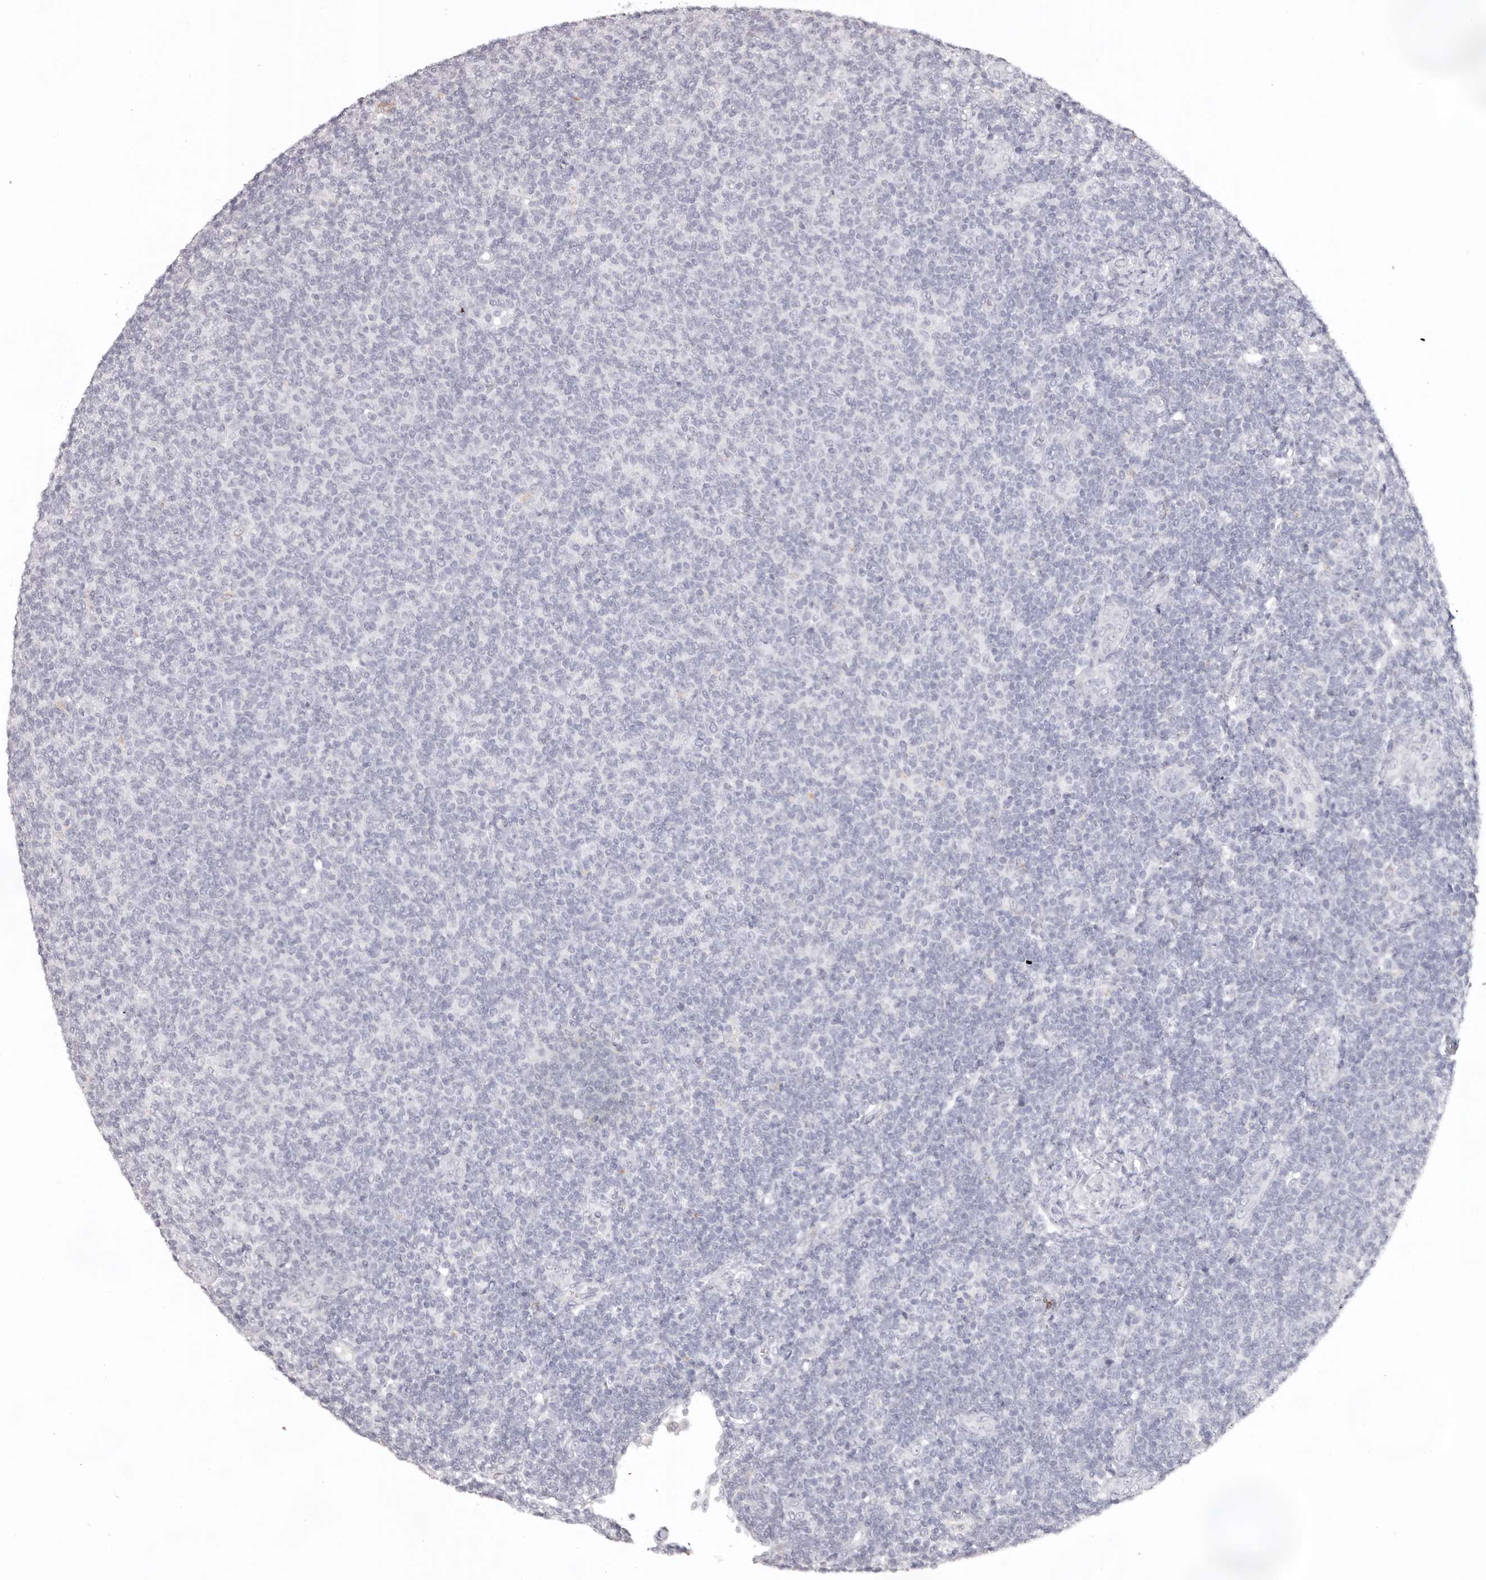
{"staining": {"intensity": "negative", "quantity": "none", "location": "none"}, "tissue": "lymphoma", "cell_type": "Tumor cells", "image_type": "cancer", "snomed": [{"axis": "morphology", "description": "Malignant lymphoma, non-Hodgkin's type, Low grade"}, {"axis": "topography", "description": "Lymph node"}], "caption": "Immunohistochemical staining of human low-grade malignant lymphoma, non-Hodgkin's type displays no significant staining in tumor cells. Nuclei are stained in blue.", "gene": "PCDHB6", "patient": {"sex": "male", "age": 66}}